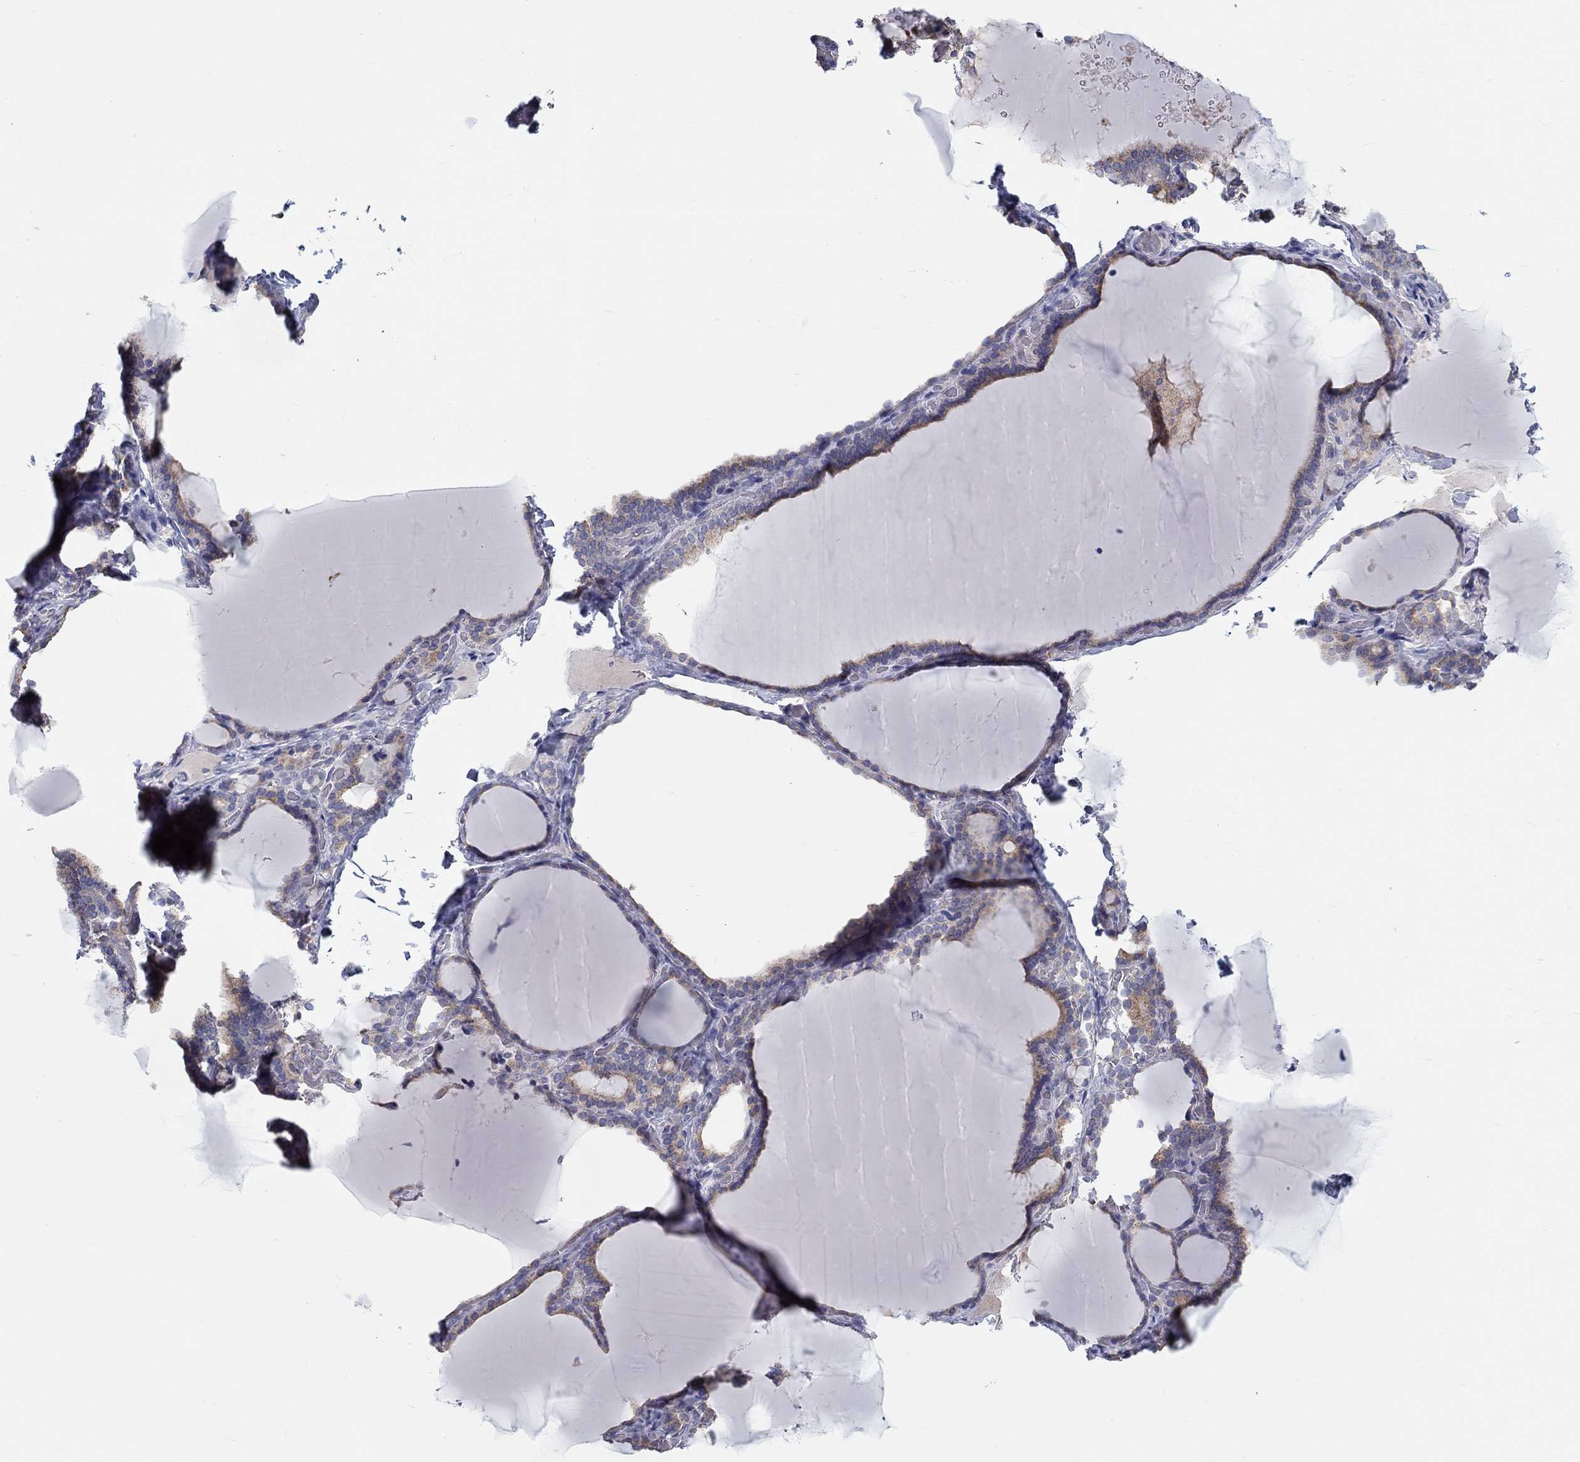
{"staining": {"intensity": "weak", "quantity": "25%-75%", "location": "cytoplasmic/membranous"}, "tissue": "thyroid gland", "cell_type": "Glandular cells", "image_type": "normal", "snomed": [{"axis": "morphology", "description": "Normal tissue, NOS"}, {"axis": "morphology", "description": "Hyperplasia, NOS"}, {"axis": "topography", "description": "Thyroid gland"}], "caption": "Immunohistochemistry (DAB) staining of benign human thyroid gland exhibits weak cytoplasmic/membranous protein staining in about 25%-75% of glandular cells. The staining was performed using DAB to visualize the protein expression in brown, while the nuclei were stained in blue with hematoxylin (Magnification: 20x).", "gene": "BCO2", "patient": {"sex": "female", "age": 27}}